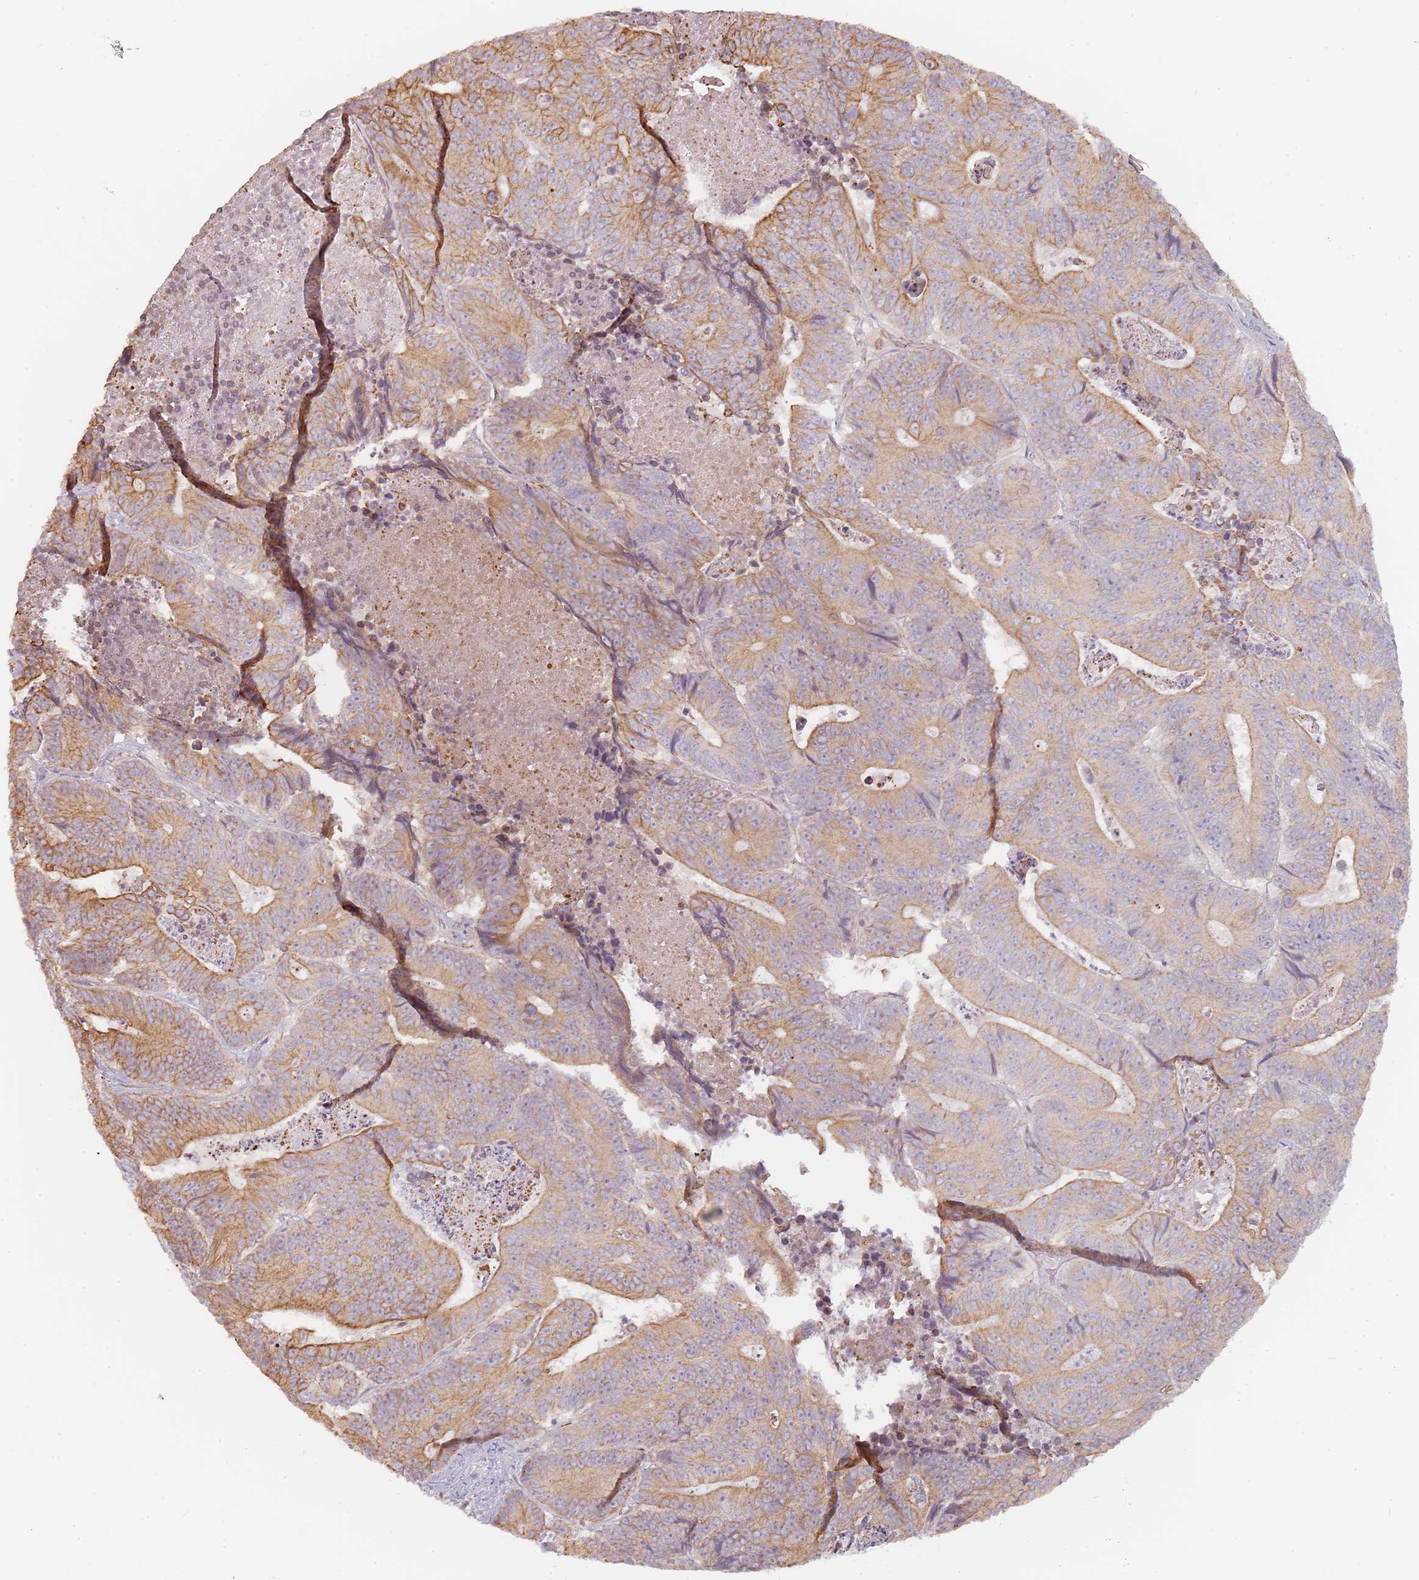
{"staining": {"intensity": "moderate", "quantity": ">75%", "location": "cytoplasmic/membranous"}, "tissue": "colorectal cancer", "cell_type": "Tumor cells", "image_type": "cancer", "snomed": [{"axis": "morphology", "description": "Adenocarcinoma, NOS"}, {"axis": "topography", "description": "Colon"}], "caption": "The histopathology image displays staining of colorectal adenocarcinoma, revealing moderate cytoplasmic/membranous protein staining (brown color) within tumor cells.", "gene": "RPS6KA2", "patient": {"sex": "male", "age": 83}}